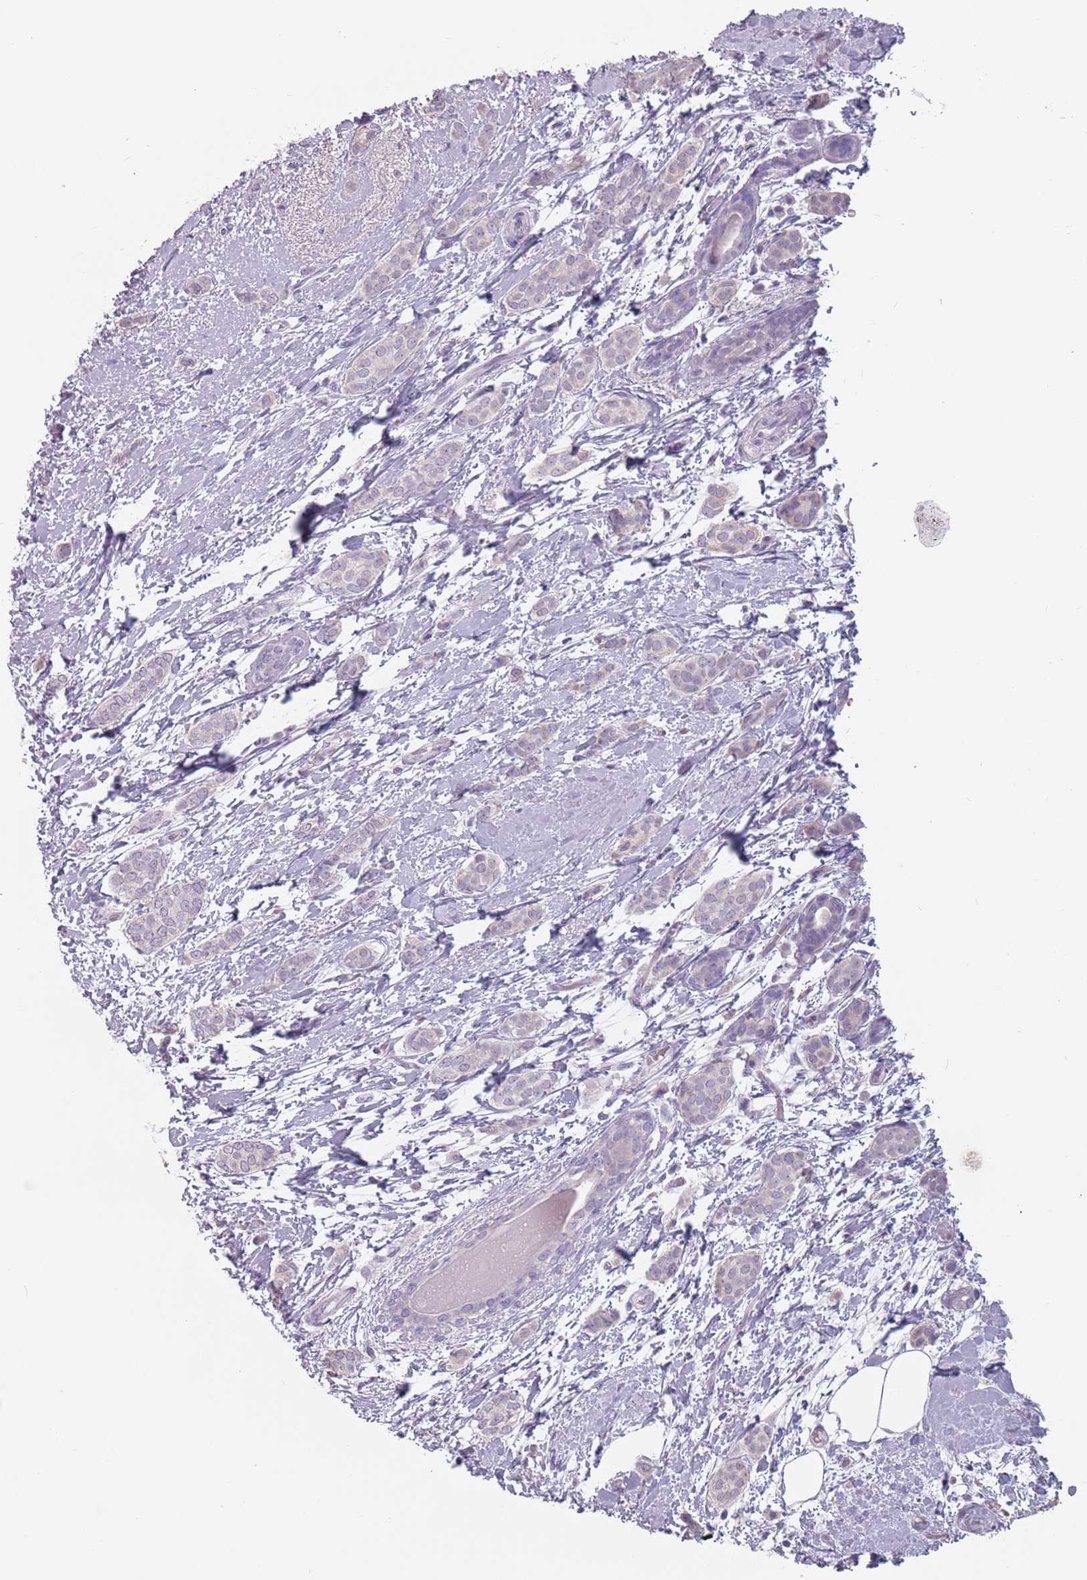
{"staining": {"intensity": "negative", "quantity": "none", "location": "none"}, "tissue": "breast cancer", "cell_type": "Tumor cells", "image_type": "cancer", "snomed": [{"axis": "morphology", "description": "Duct carcinoma"}, {"axis": "topography", "description": "Breast"}], "caption": "This is an immunohistochemistry image of invasive ductal carcinoma (breast). There is no expression in tumor cells.", "gene": "CEP19", "patient": {"sex": "female", "age": 72}}